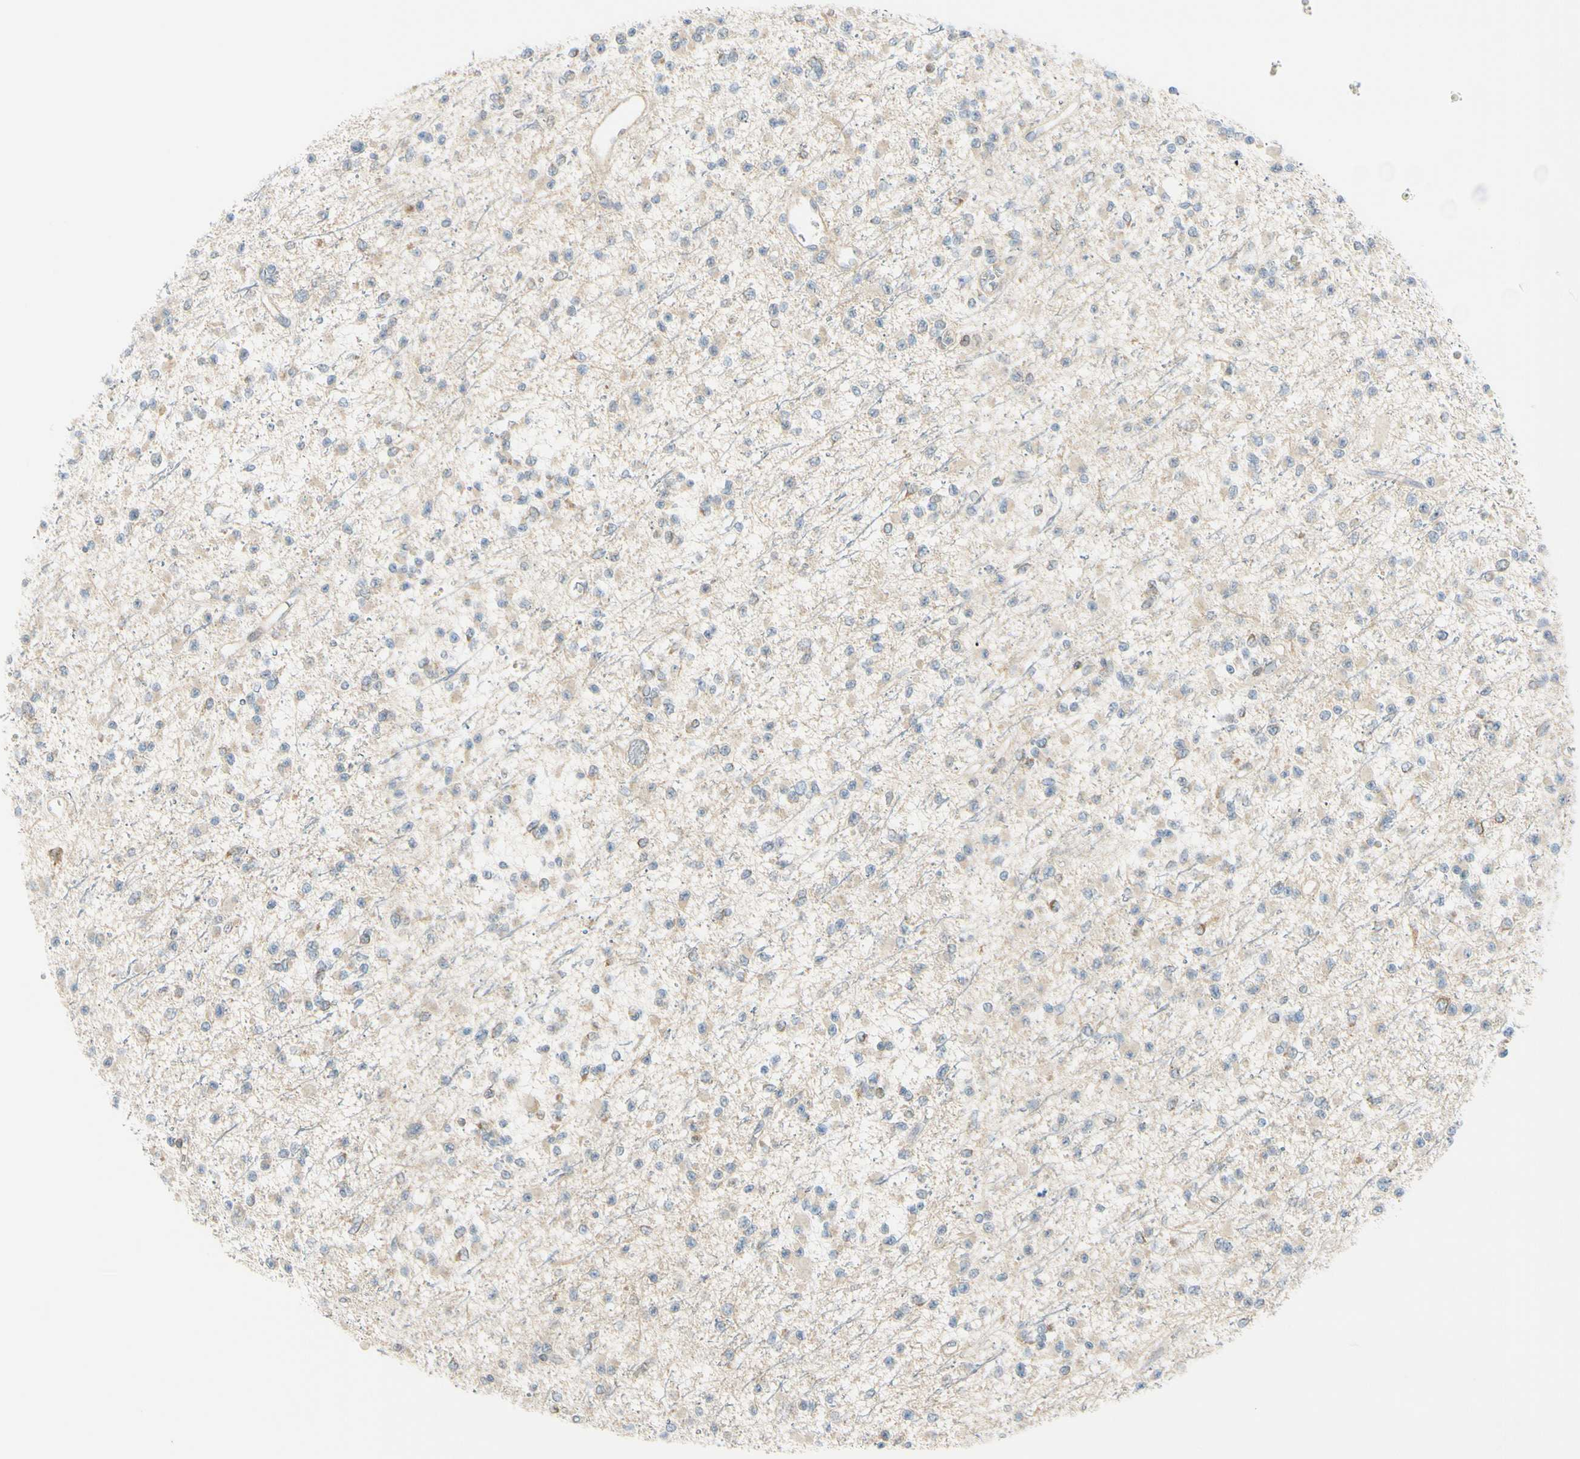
{"staining": {"intensity": "negative", "quantity": "none", "location": "none"}, "tissue": "glioma", "cell_type": "Tumor cells", "image_type": "cancer", "snomed": [{"axis": "morphology", "description": "Glioma, malignant, Low grade"}, {"axis": "topography", "description": "Brain"}], "caption": "This is an immunohistochemistry (IHC) micrograph of human low-grade glioma (malignant). There is no positivity in tumor cells.", "gene": "FHL2", "patient": {"sex": "female", "age": 22}}